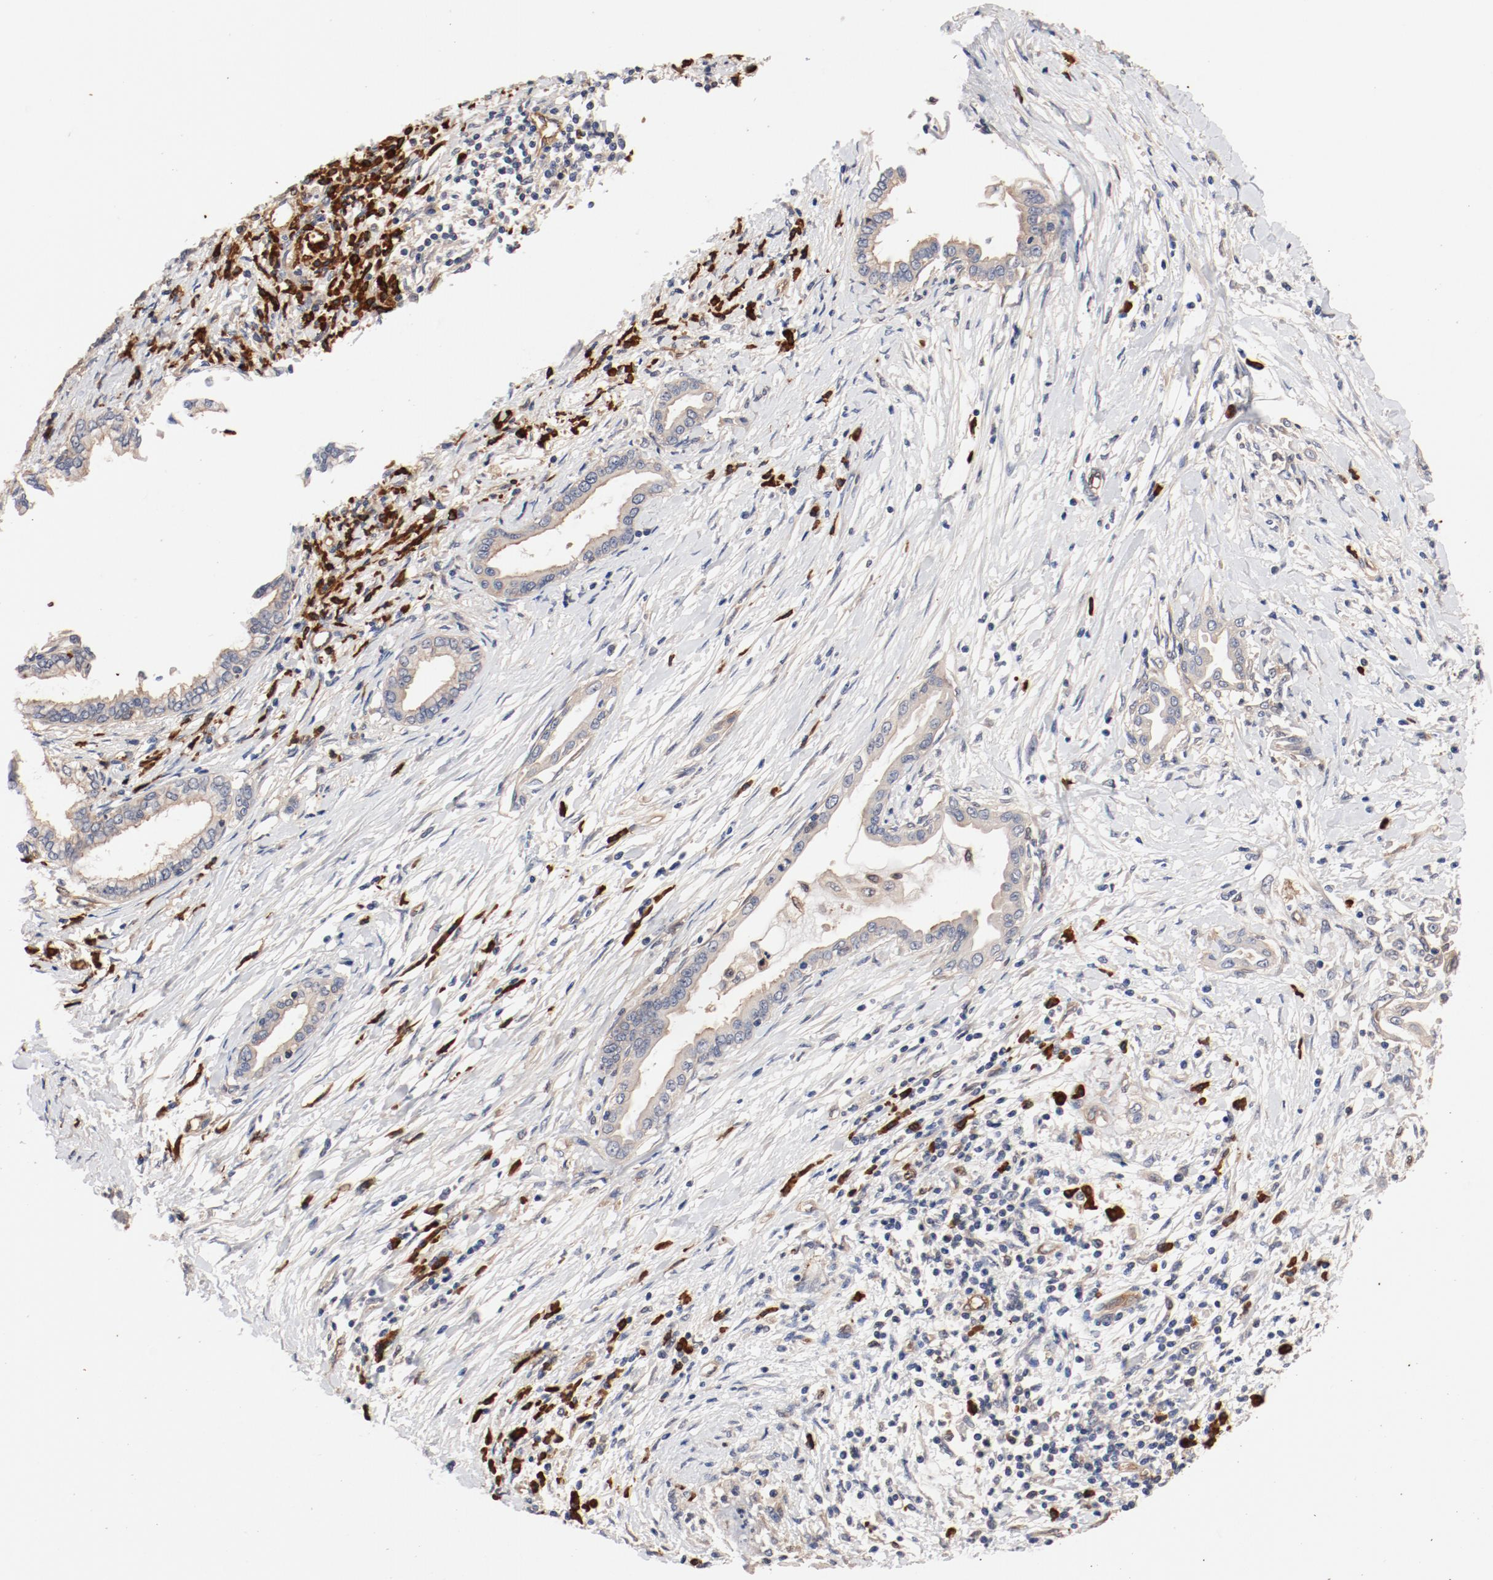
{"staining": {"intensity": "weak", "quantity": ">75%", "location": "cytoplasmic/membranous"}, "tissue": "pancreatic cancer", "cell_type": "Tumor cells", "image_type": "cancer", "snomed": [{"axis": "morphology", "description": "Adenocarcinoma, NOS"}, {"axis": "topography", "description": "Pancreas"}], "caption": "Tumor cells exhibit low levels of weak cytoplasmic/membranous expression in approximately >75% of cells in adenocarcinoma (pancreatic).", "gene": "UBE2J1", "patient": {"sex": "female", "age": 64}}